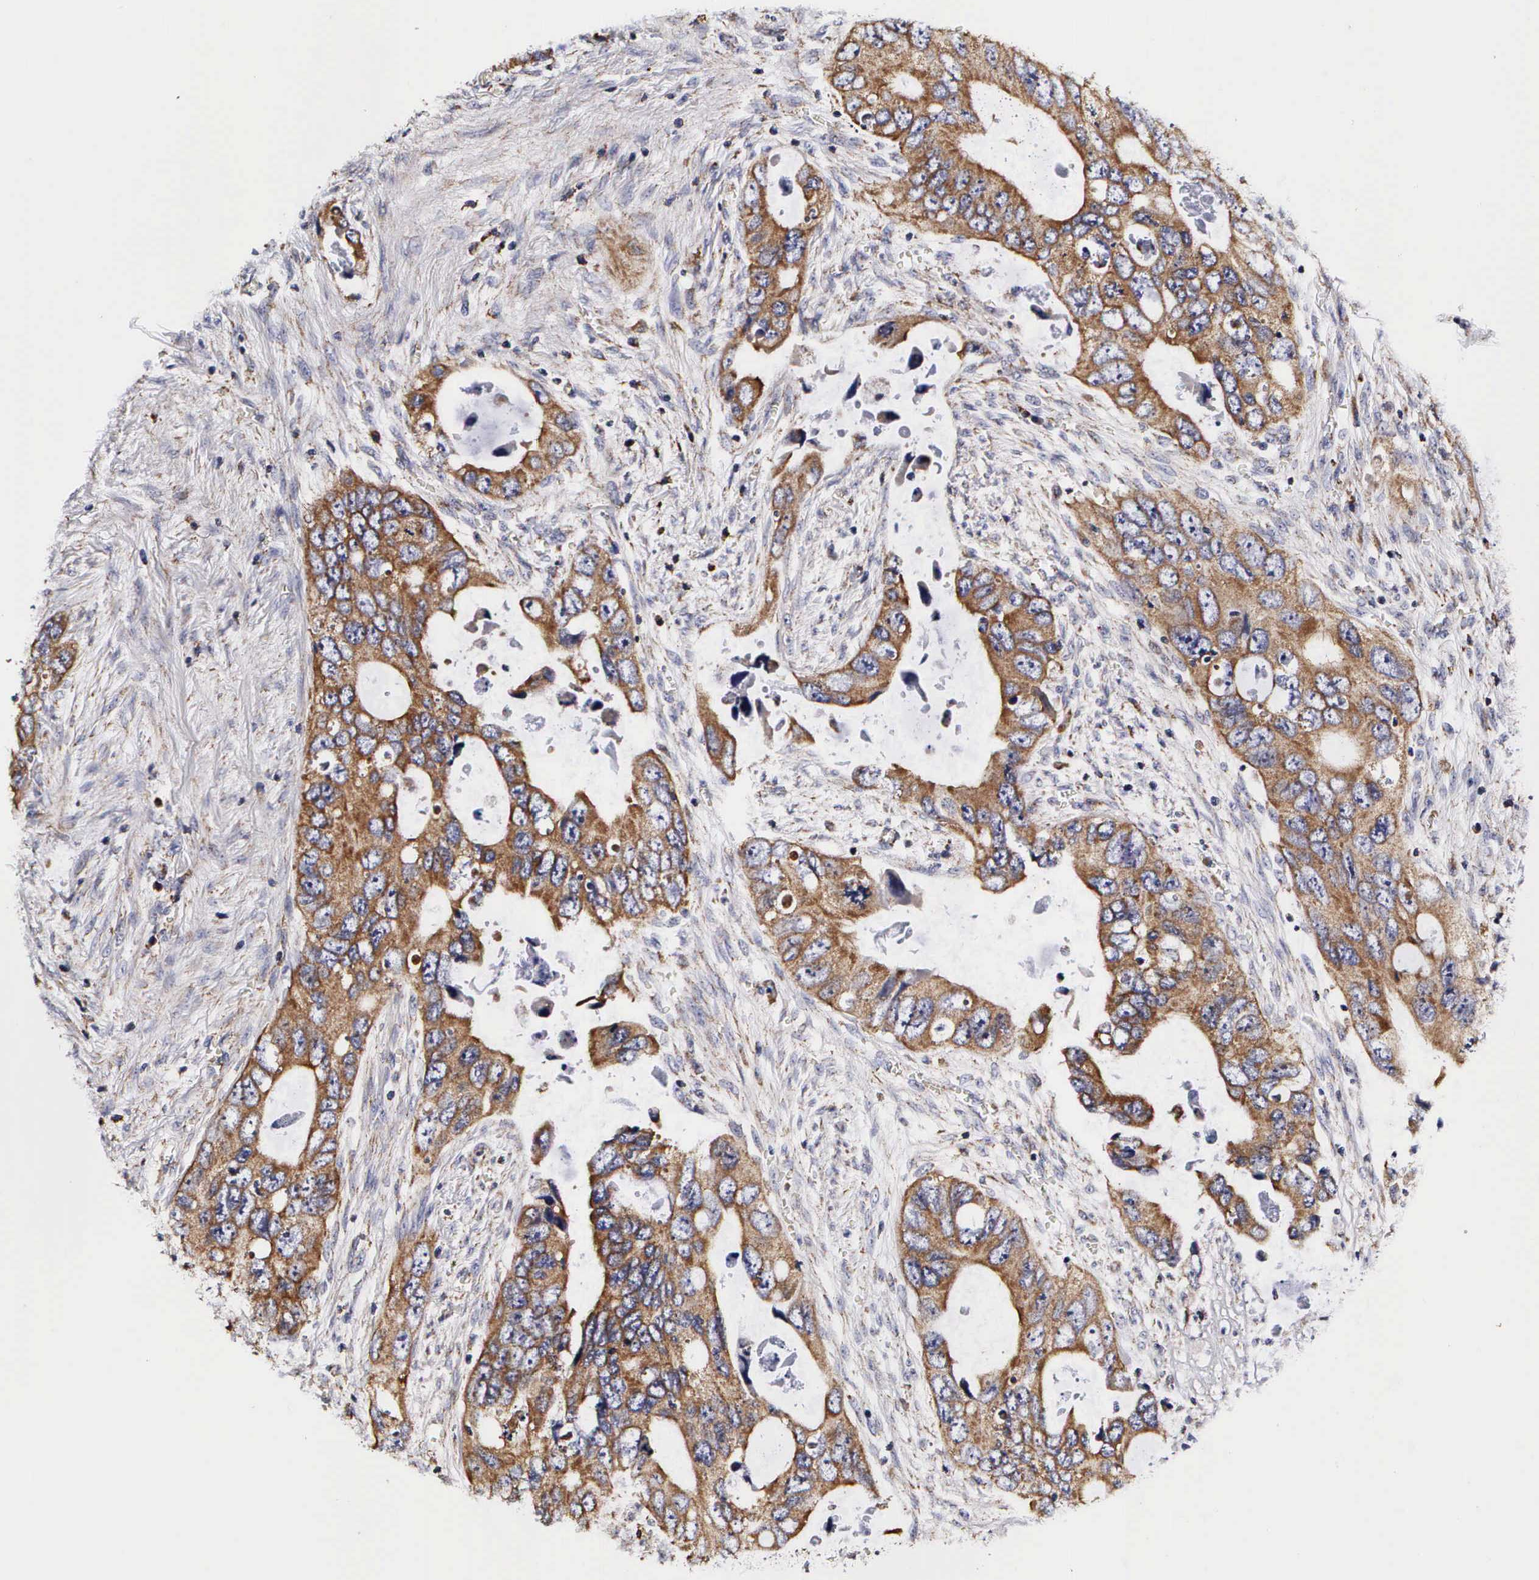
{"staining": {"intensity": "moderate", "quantity": ">75%", "location": "cytoplasmic/membranous"}, "tissue": "colorectal cancer", "cell_type": "Tumor cells", "image_type": "cancer", "snomed": [{"axis": "morphology", "description": "Adenocarcinoma, NOS"}, {"axis": "topography", "description": "Rectum"}], "caption": "This image demonstrates IHC staining of colorectal adenocarcinoma, with medium moderate cytoplasmic/membranous expression in approximately >75% of tumor cells.", "gene": "PSMA3", "patient": {"sex": "male", "age": 70}}